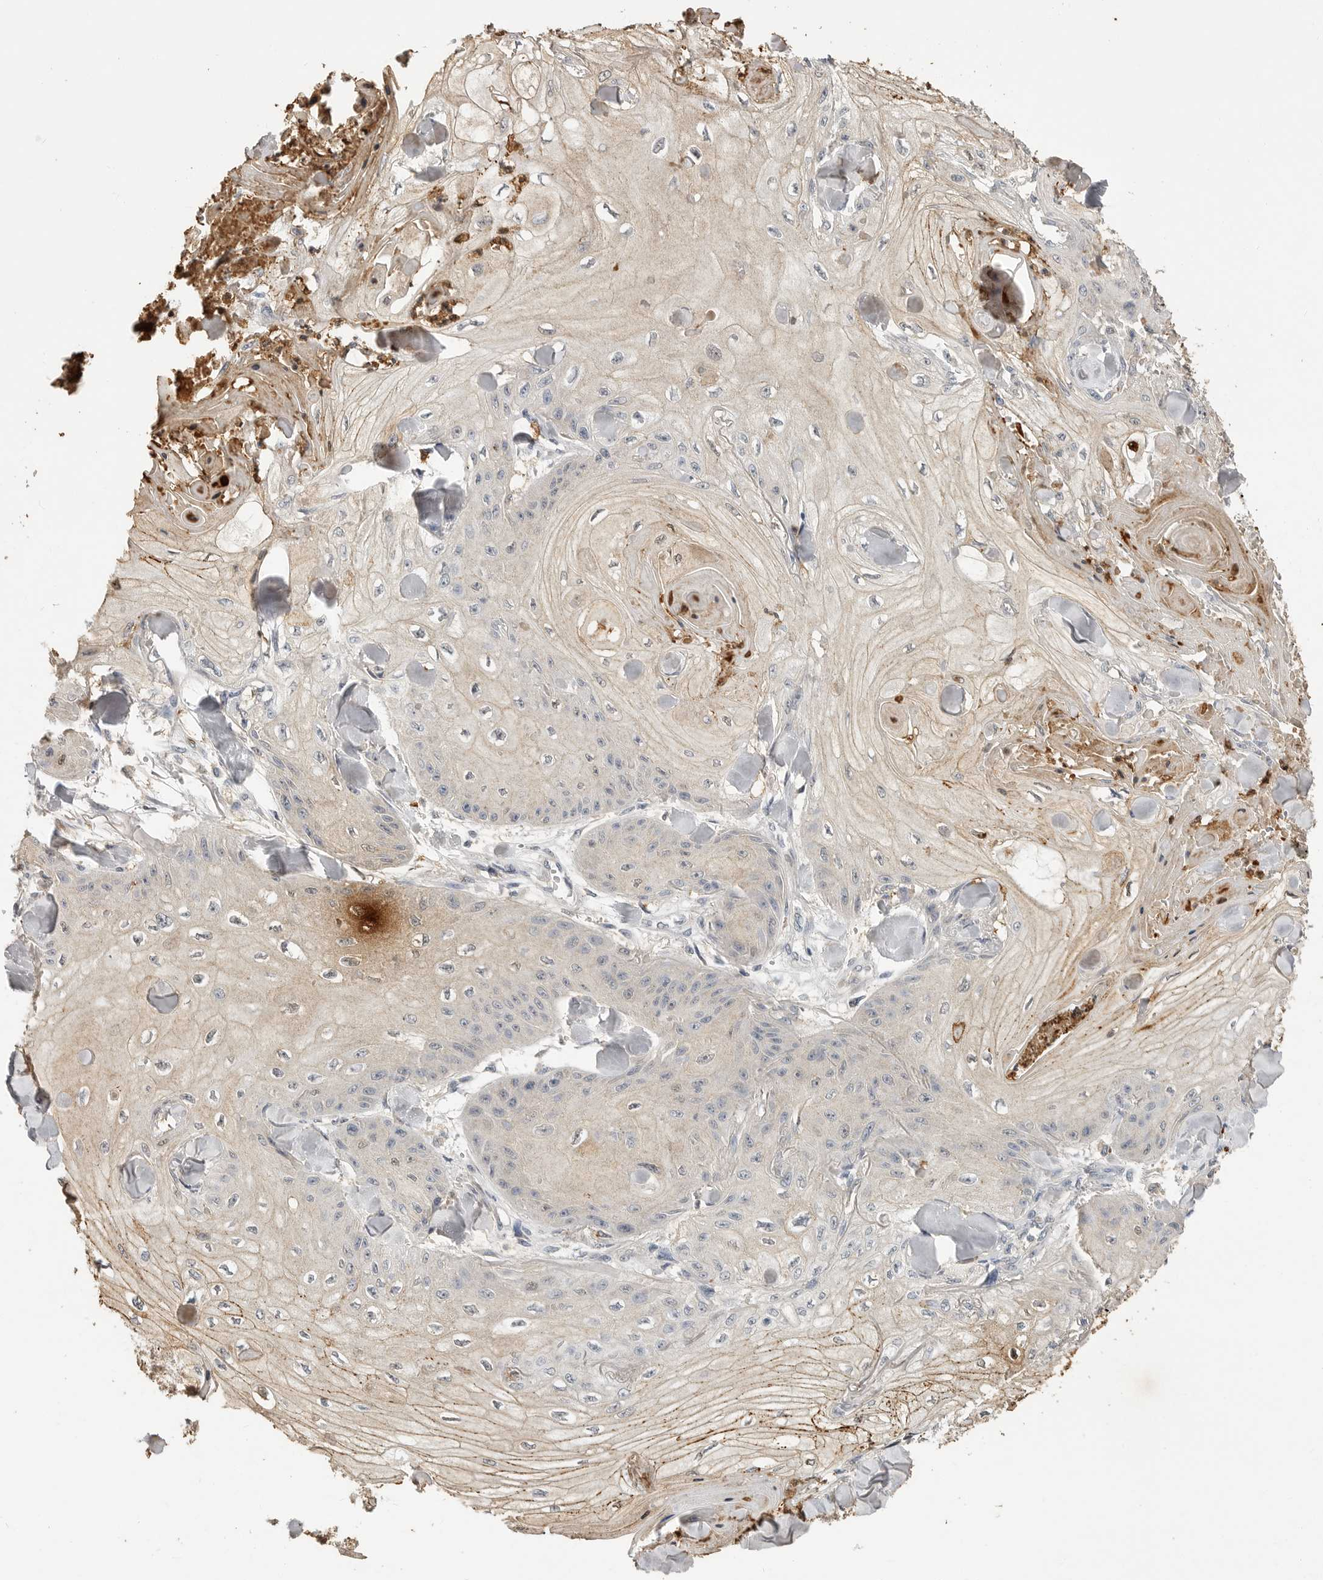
{"staining": {"intensity": "weak", "quantity": "<25%", "location": "cytoplasmic/membranous"}, "tissue": "skin cancer", "cell_type": "Tumor cells", "image_type": "cancer", "snomed": [{"axis": "morphology", "description": "Squamous cell carcinoma, NOS"}, {"axis": "topography", "description": "Skin"}], "caption": "High power microscopy histopathology image of an immunohistochemistry histopathology image of squamous cell carcinoma (skin), revealing no significant positivity in tumor cells.", "gene": "LTBR", "patient": {"sex": "male", "age": 74}}